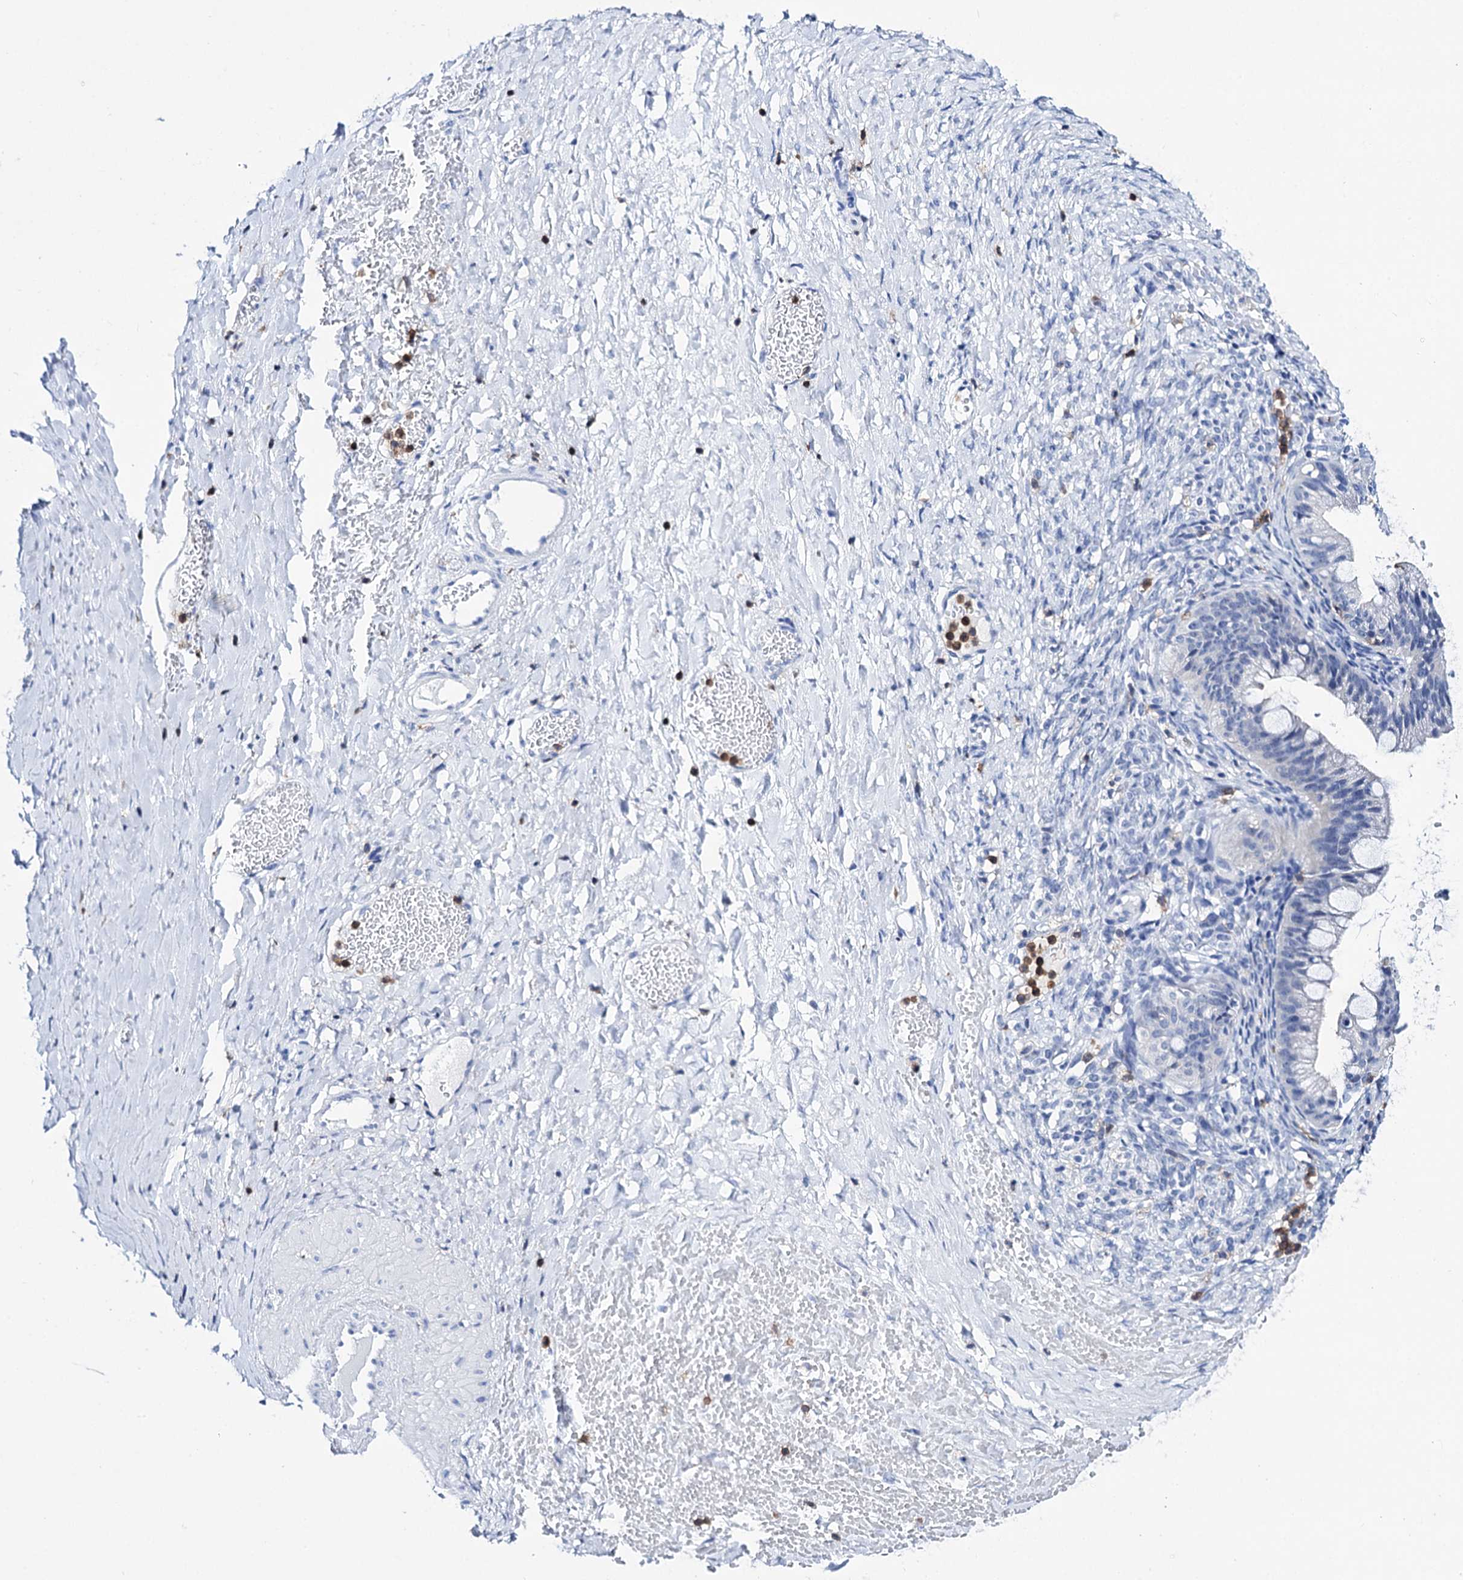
{"staining": {"intensity": "negative", "quantity": "none", "location": "none"}, "tissue": "ovarian cancer", "cell_type": "Tumor cells", "image_type": "cancer", "snomed": [{"axis": "morphology", "description": "Cystadenocarcinoma, mucinous, NOS"}, {"axis": "topography", "description": "Ovary"}], "caption": "Ovarian mucinous cystadenocarcinoma was stained to show a protein in brown. There is no significant staining in tumor cells. The staining was performed using DAB (3,3'-diaminobenzidine) to visualize the protein expression in brown, while the nuclei were stained in blue with hematoxylin (Magnification: 20x).", "gene": "DEF6", "patient": {"sex": "female", "age": 73}}